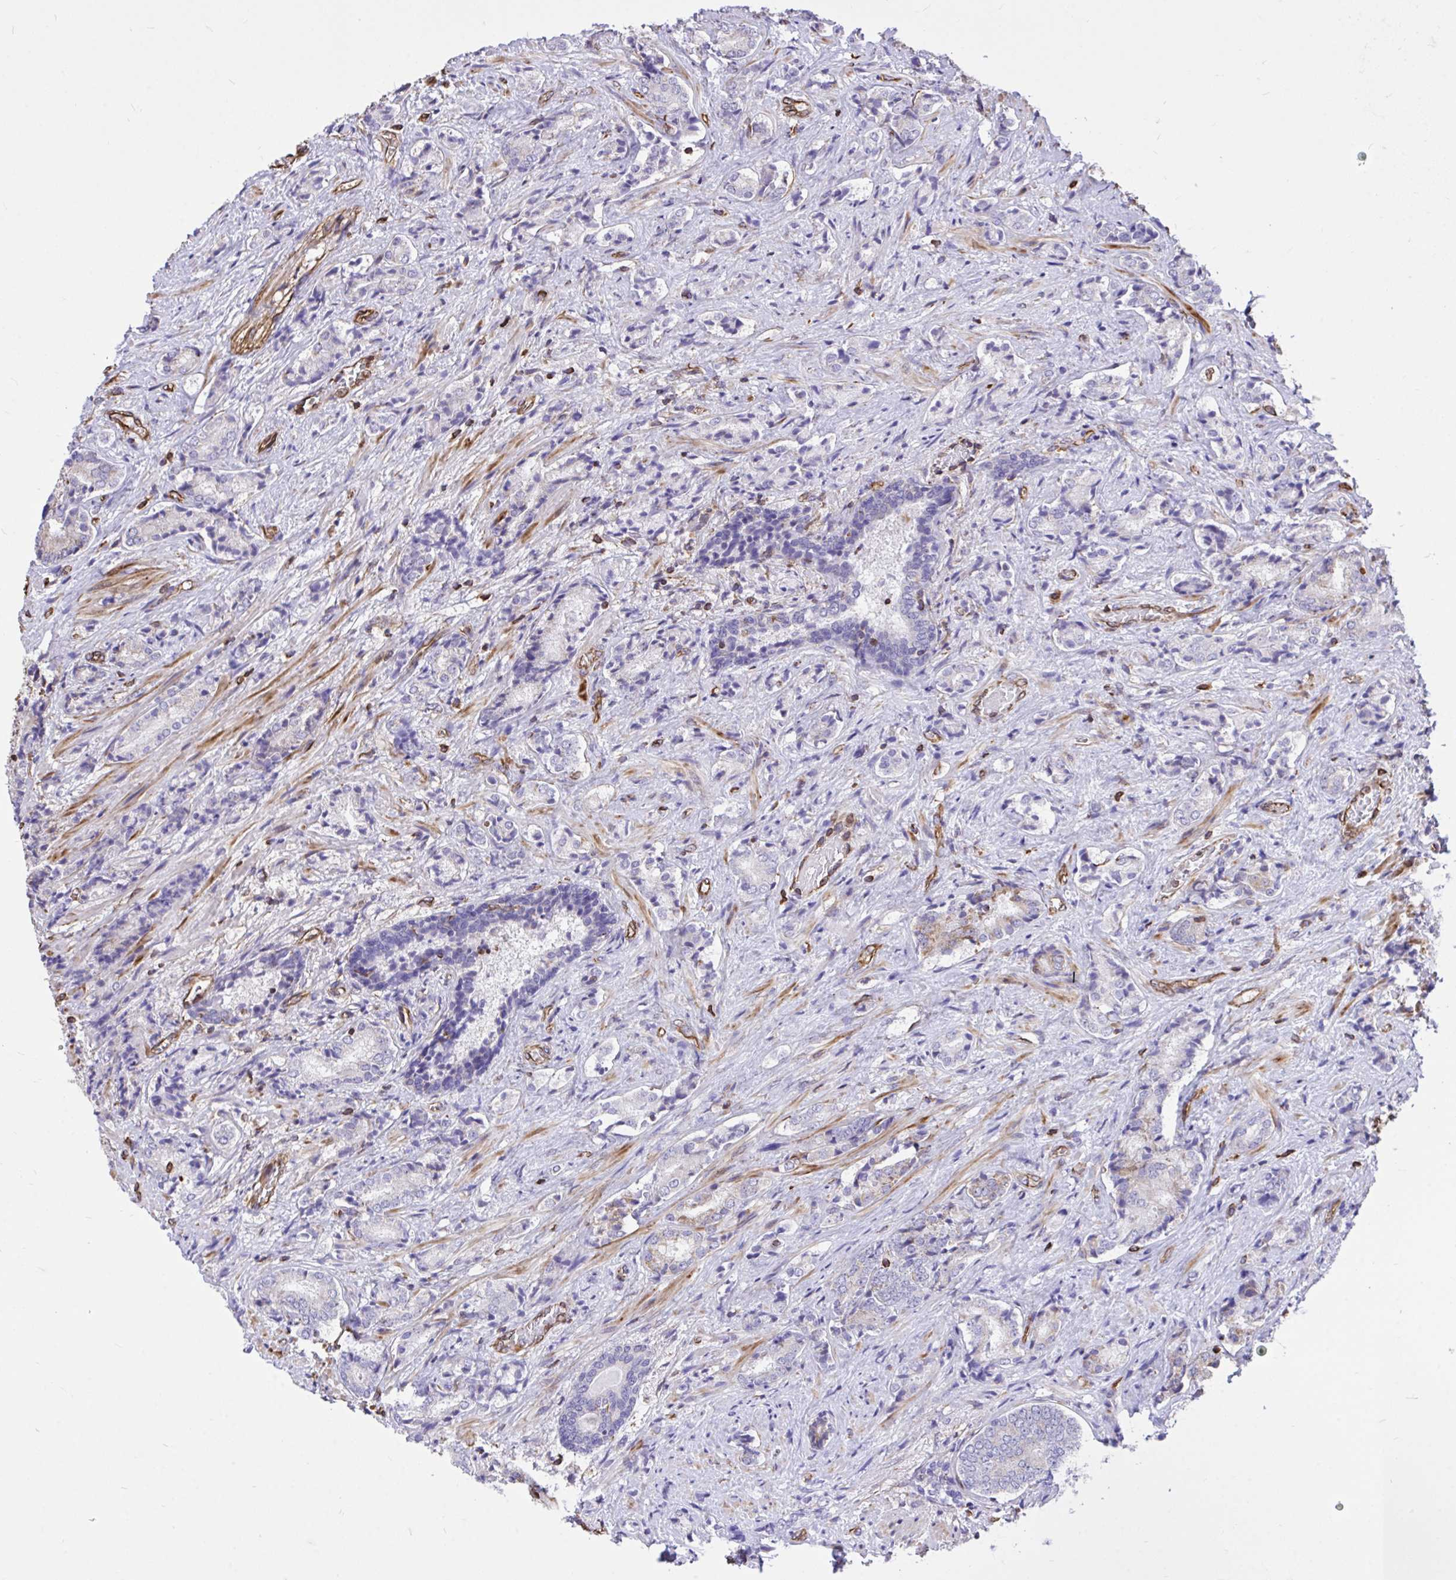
{"staining": {"intensity": "negative", "quantity": "none", "location": "none"}, "tissue": "prostate cancer", "cell_type": "Tumor cells", "image_type": "cancer", "snomed": [{"axis": "morphology", "description": "Adenocarcinoma, High grade"}, {"axis": "topography", "description": "Prostate"}], "caption": "Tumor cells are negative for brown protein staining in adenocarcinoma (high-grade) (prostate). (DAB IHC, high magnification).", "gene": "RNF103", "patient": {"sex": "male", "age": 62}}